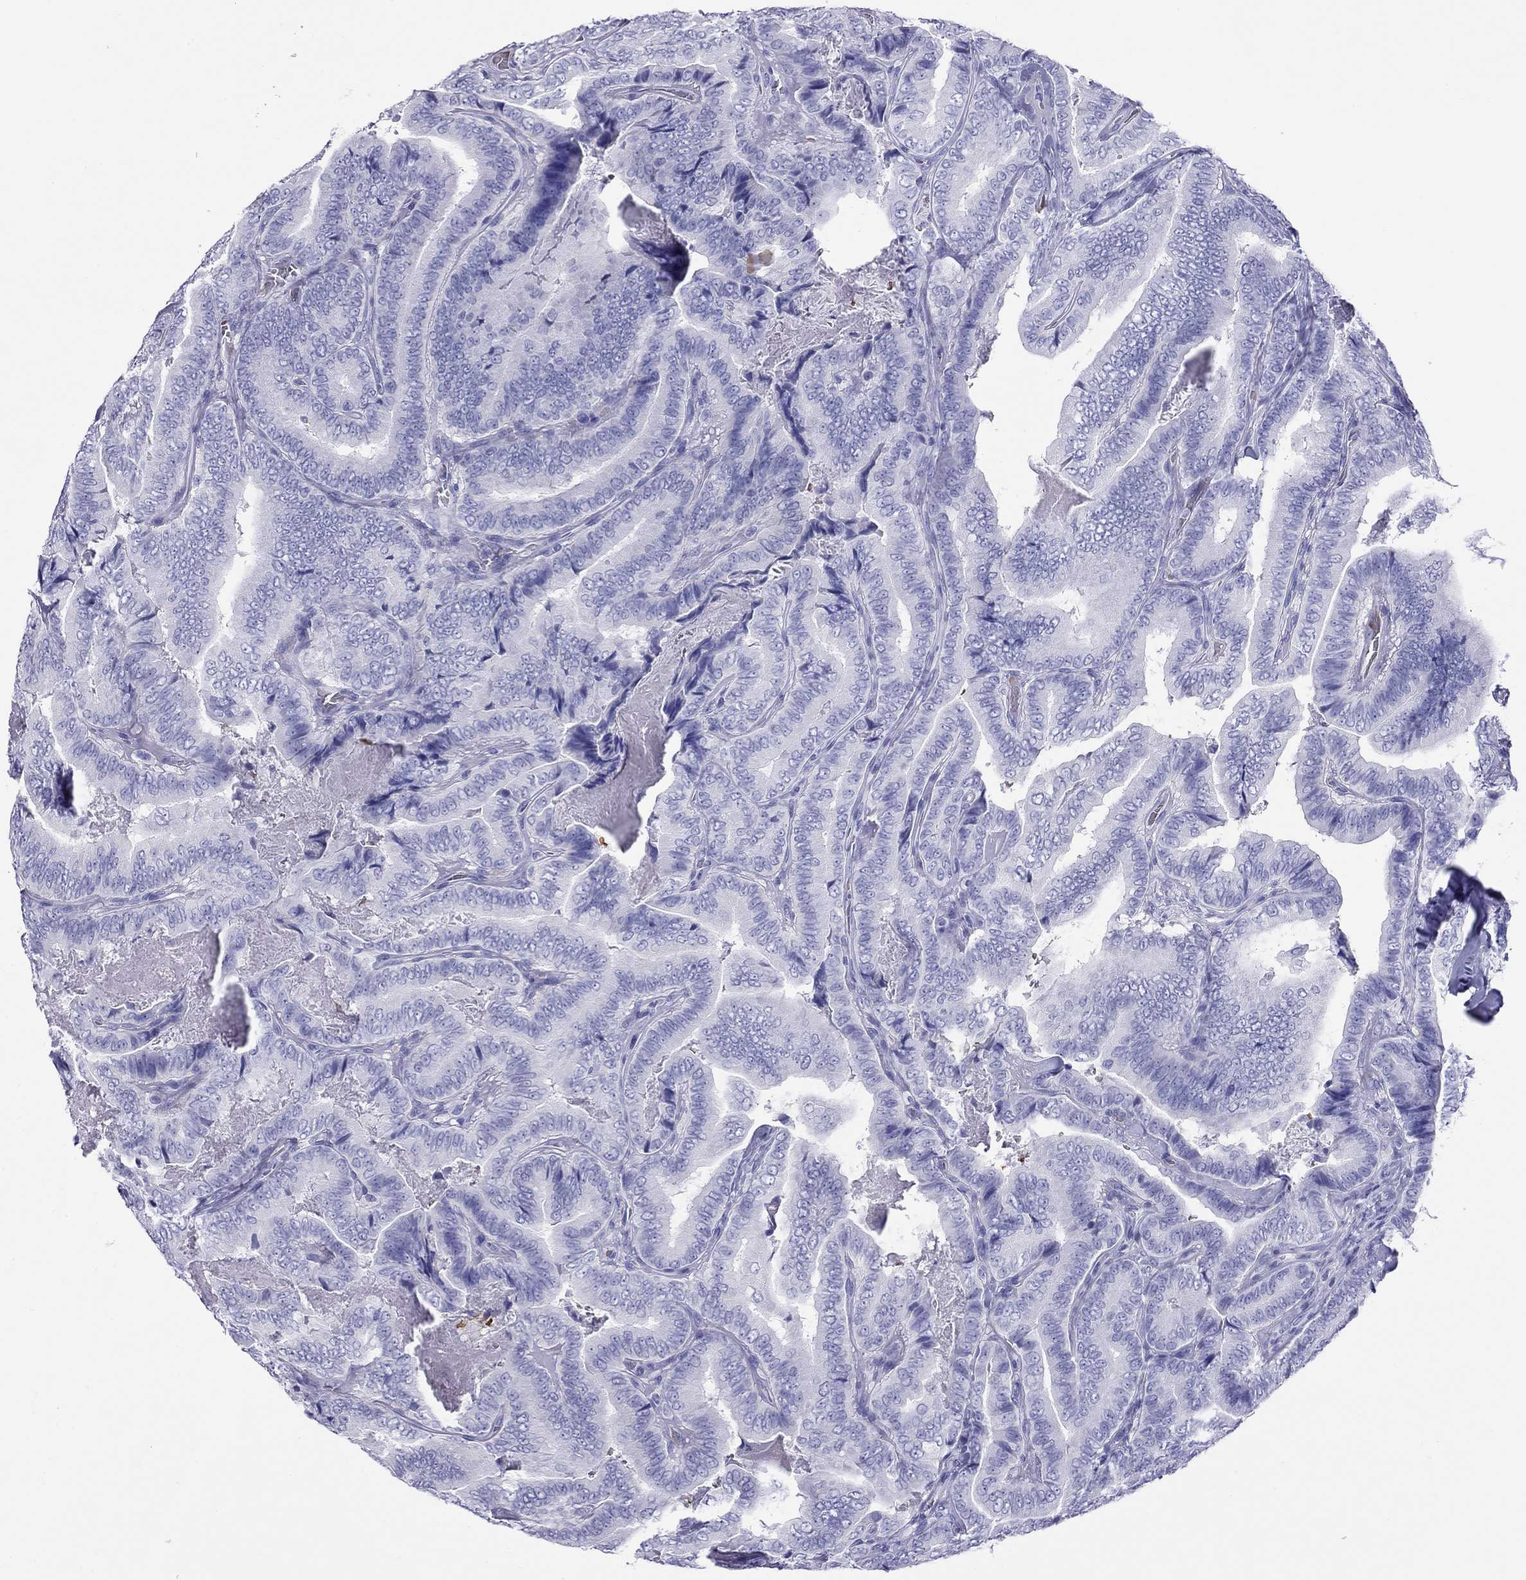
{"staining": {"intensity": "negative", "quantity": "none", "location": "none"}, "tissue": "thyroid cancer", "cell_type": "Tumor cells", "image_type": "cancer", "snomed": [{"axis": "morphology", "description": "Papillary adenocarcinoma, NOS"}, {"axis": "topography", "description": "Thyroid gland"}], "caption": "A high-resolution photomicrograph shows IHC staining of papillary adenocarcinoma (thyroid), which shows no significant expression in tumor cells. Brightfield microscopy of immunohistochemistry (IHC) stained with DAB (3,3'-diaminobenzidine) (brown) and hematoxylin (blue), captured at high magnification.", "gene": "PTPRN", "patient": {"sex": "male", "age": 61}}